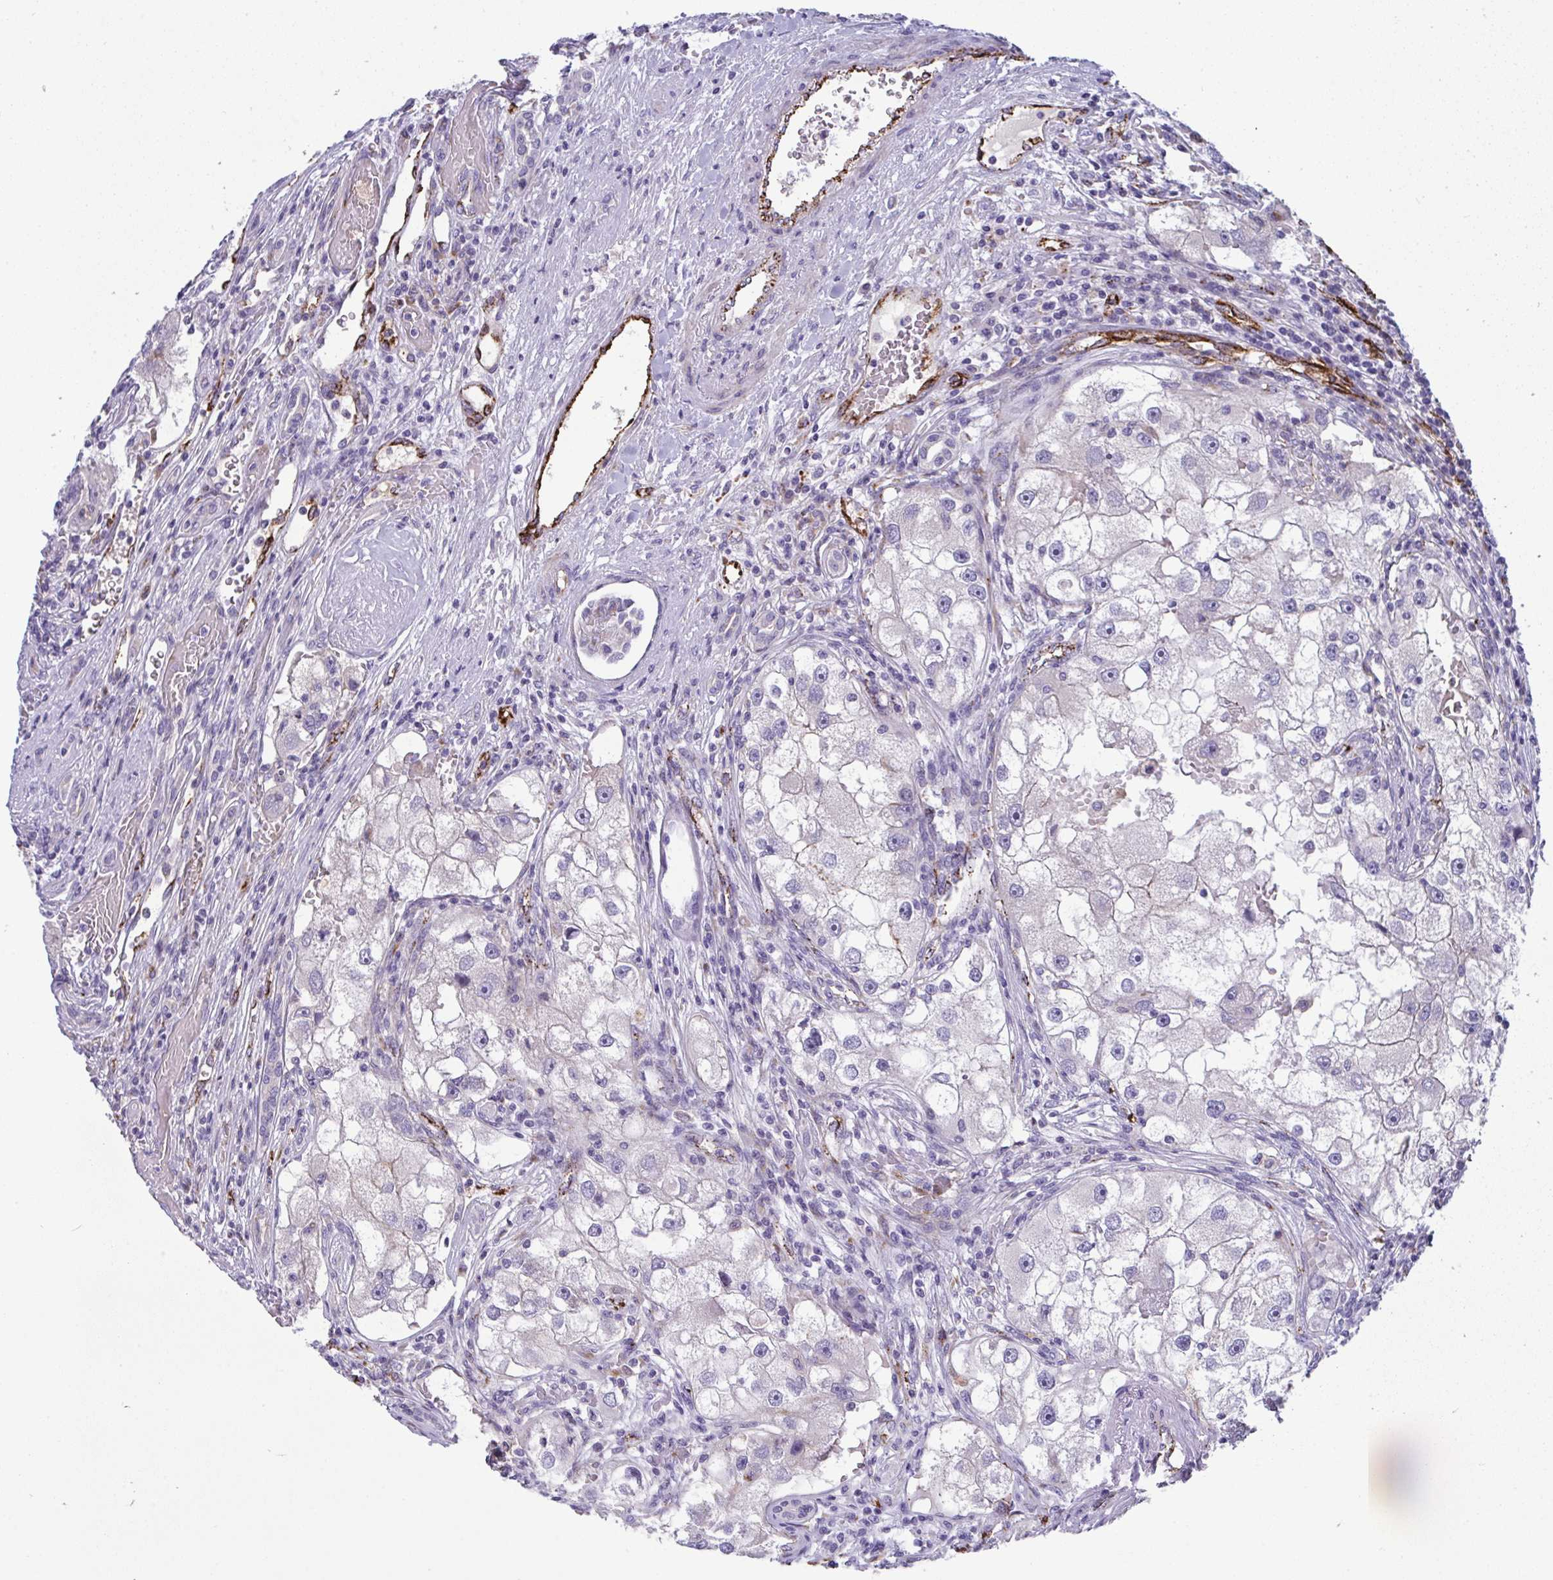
{"staining": {"intensity": "negative", "quantity": "none", "location": "none"}, "tissue": "renal cancer", "cell_type": "Tumor cells", "image_type": "cancer", "snomed": [{"axis": "morphology", "description": "Adenocarcinoma, NOS"}, {"axis": "topography", "description": "Kidney"}], "caption": "There is no significant staining in tumor cells of renal cancer.", "gene": "TOR1AIP2", "patient": {"sex": "male", "age": 63}}